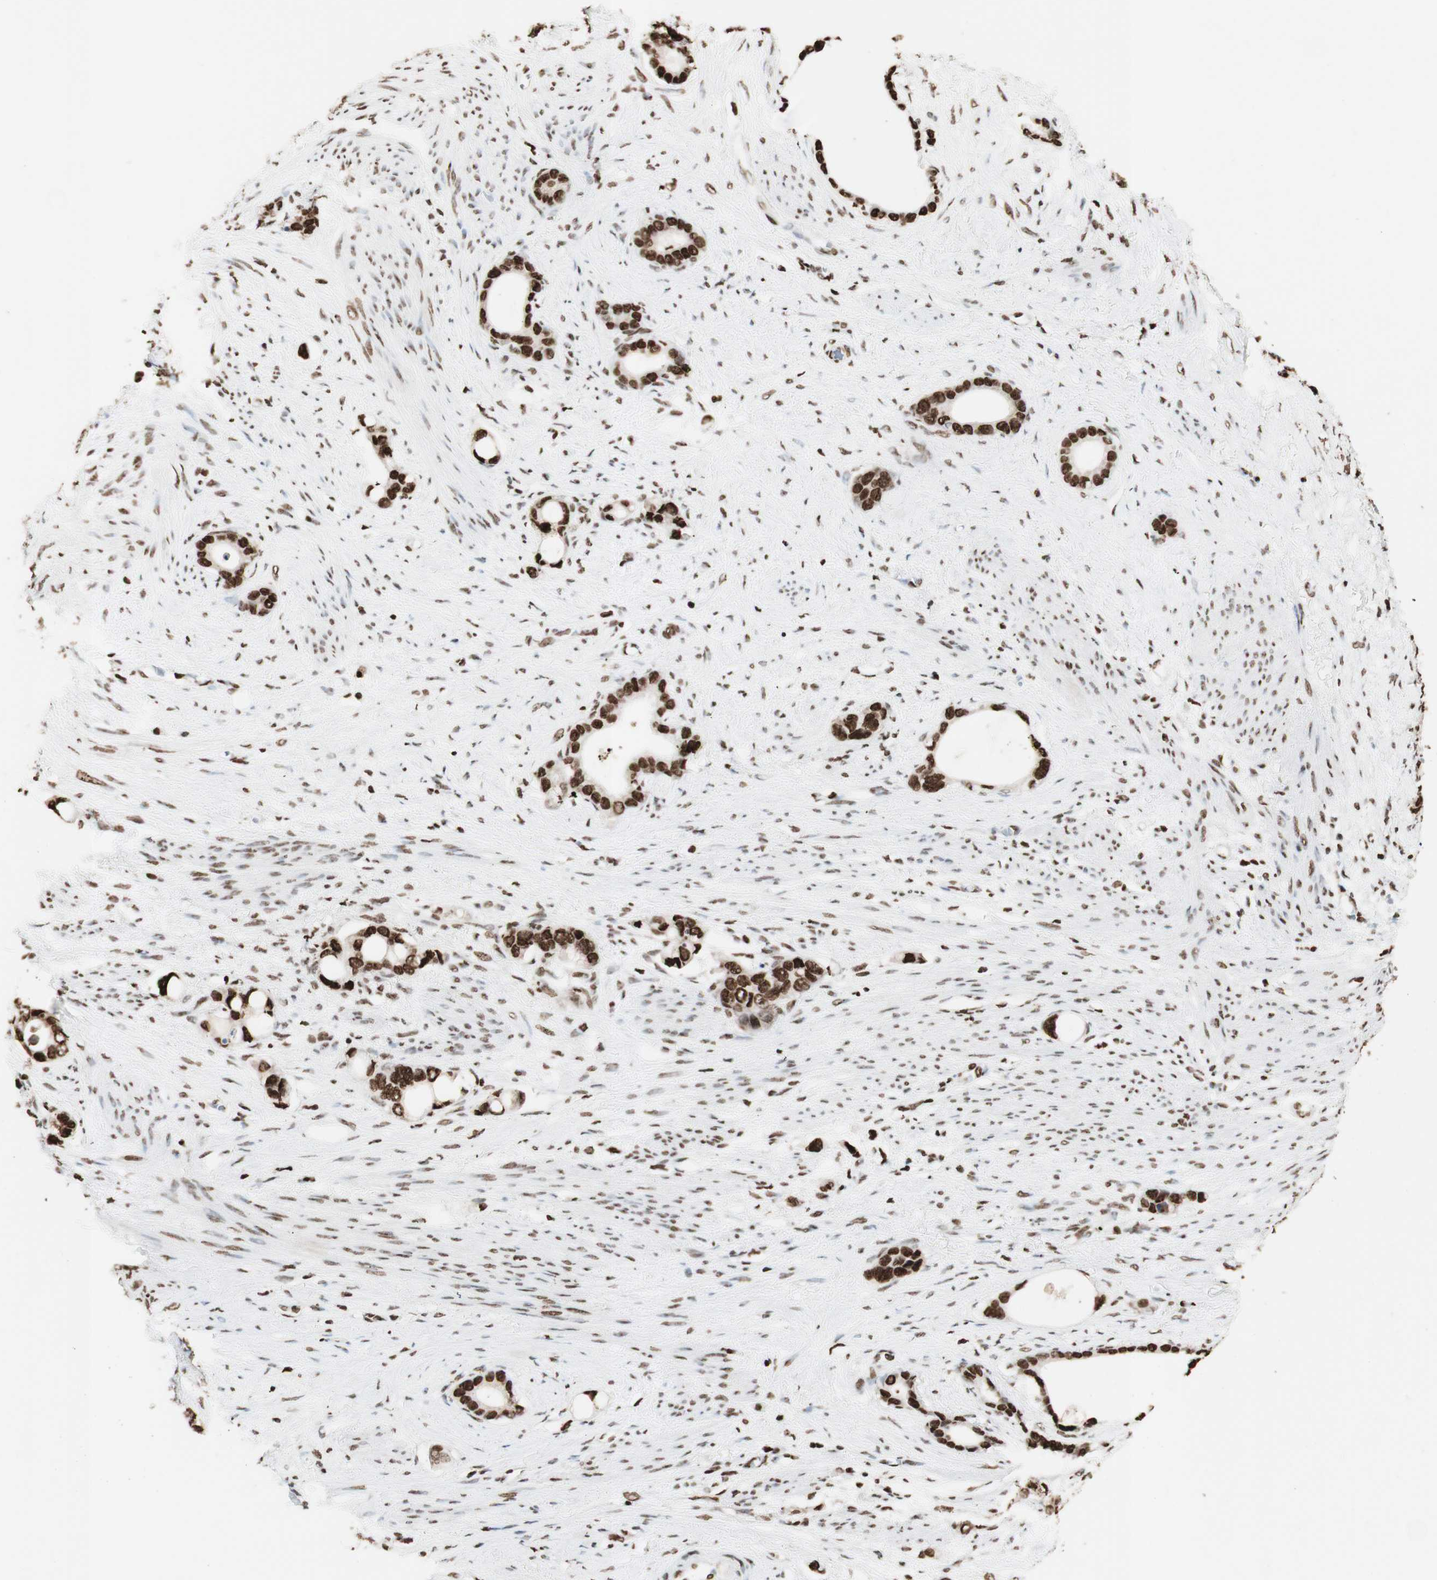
{"staining": {"intensity": "strong", "quantity": ">75%", "location": "nuclear"}, "tissue": "stomach cancer", "cell_type": "Tumor cells", "image_type": "cancer", "snomed": [{"axis": "morphology", "description": "Adenocarcinoma, NOS"}, {"axis": "topography", "description": "Stomach"}], "caption": "Protein analysis of stomach adenocarcinoma tissue displays strong nuclear positivity in about >75% of tumor cells.", "gene": "HNRNPA2B1", "patient": {"sex": "female", "age": 75}}